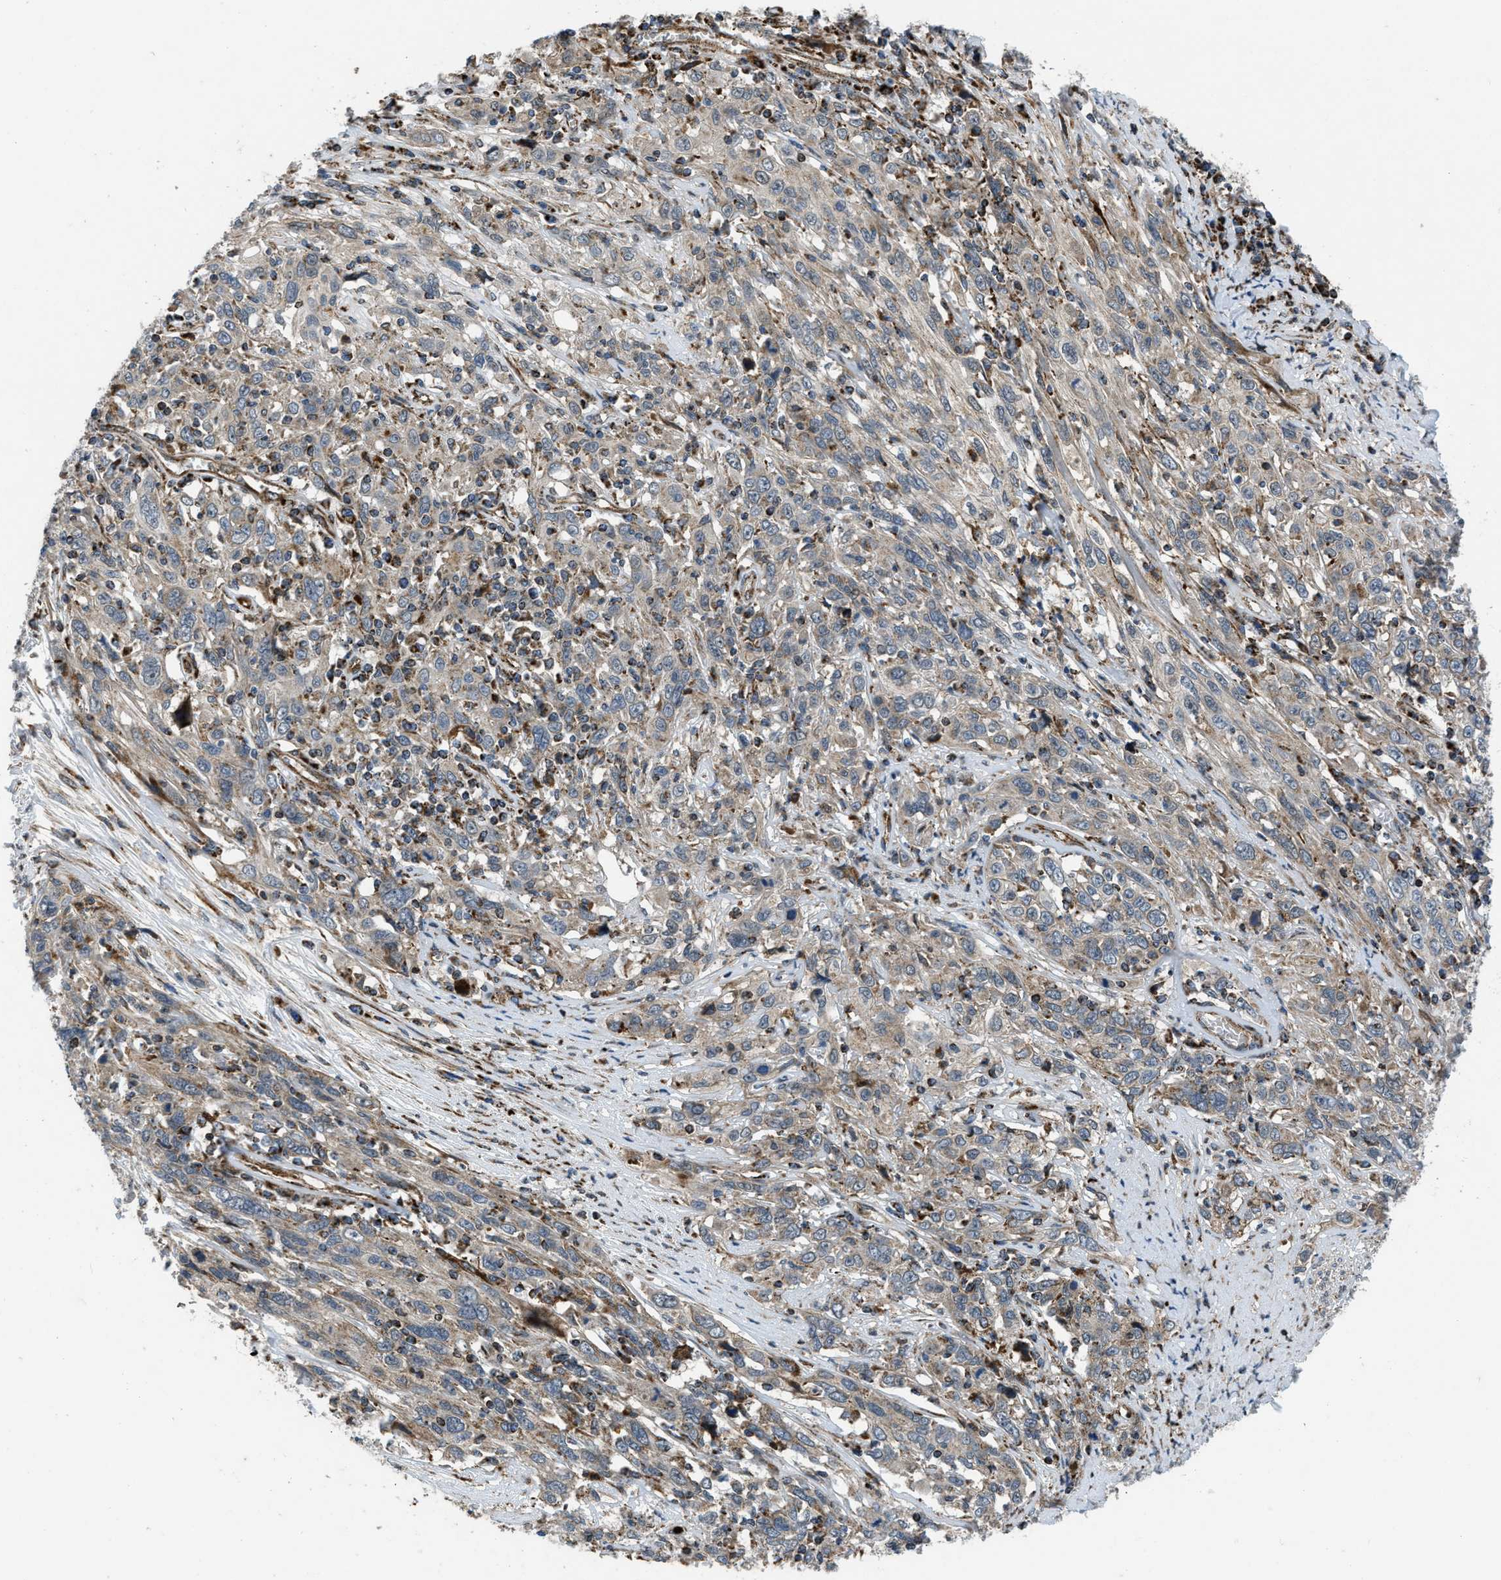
{"staining": {"intensity": "weak", "quantity": "25%-75%", "location": "cytoplasmic/membranous"}, "tissue": "cervical cancer", "cell_type": "Tumor cells", "image_type": "cancer", "snomed": [{"axis": "morphology", "description": "Squamous cell carcinoma, NOS"}, {"axis": "topography", "description": "Cervix"}], "caption": "The micrograph shows staining of cervical squamous cell carcinoma, revealing weak cytoplasmic/membranous protein positivity (brown color) within tumor cells.", "gene": "GSDME", "patient": {"sex": "female", "age": 46}}